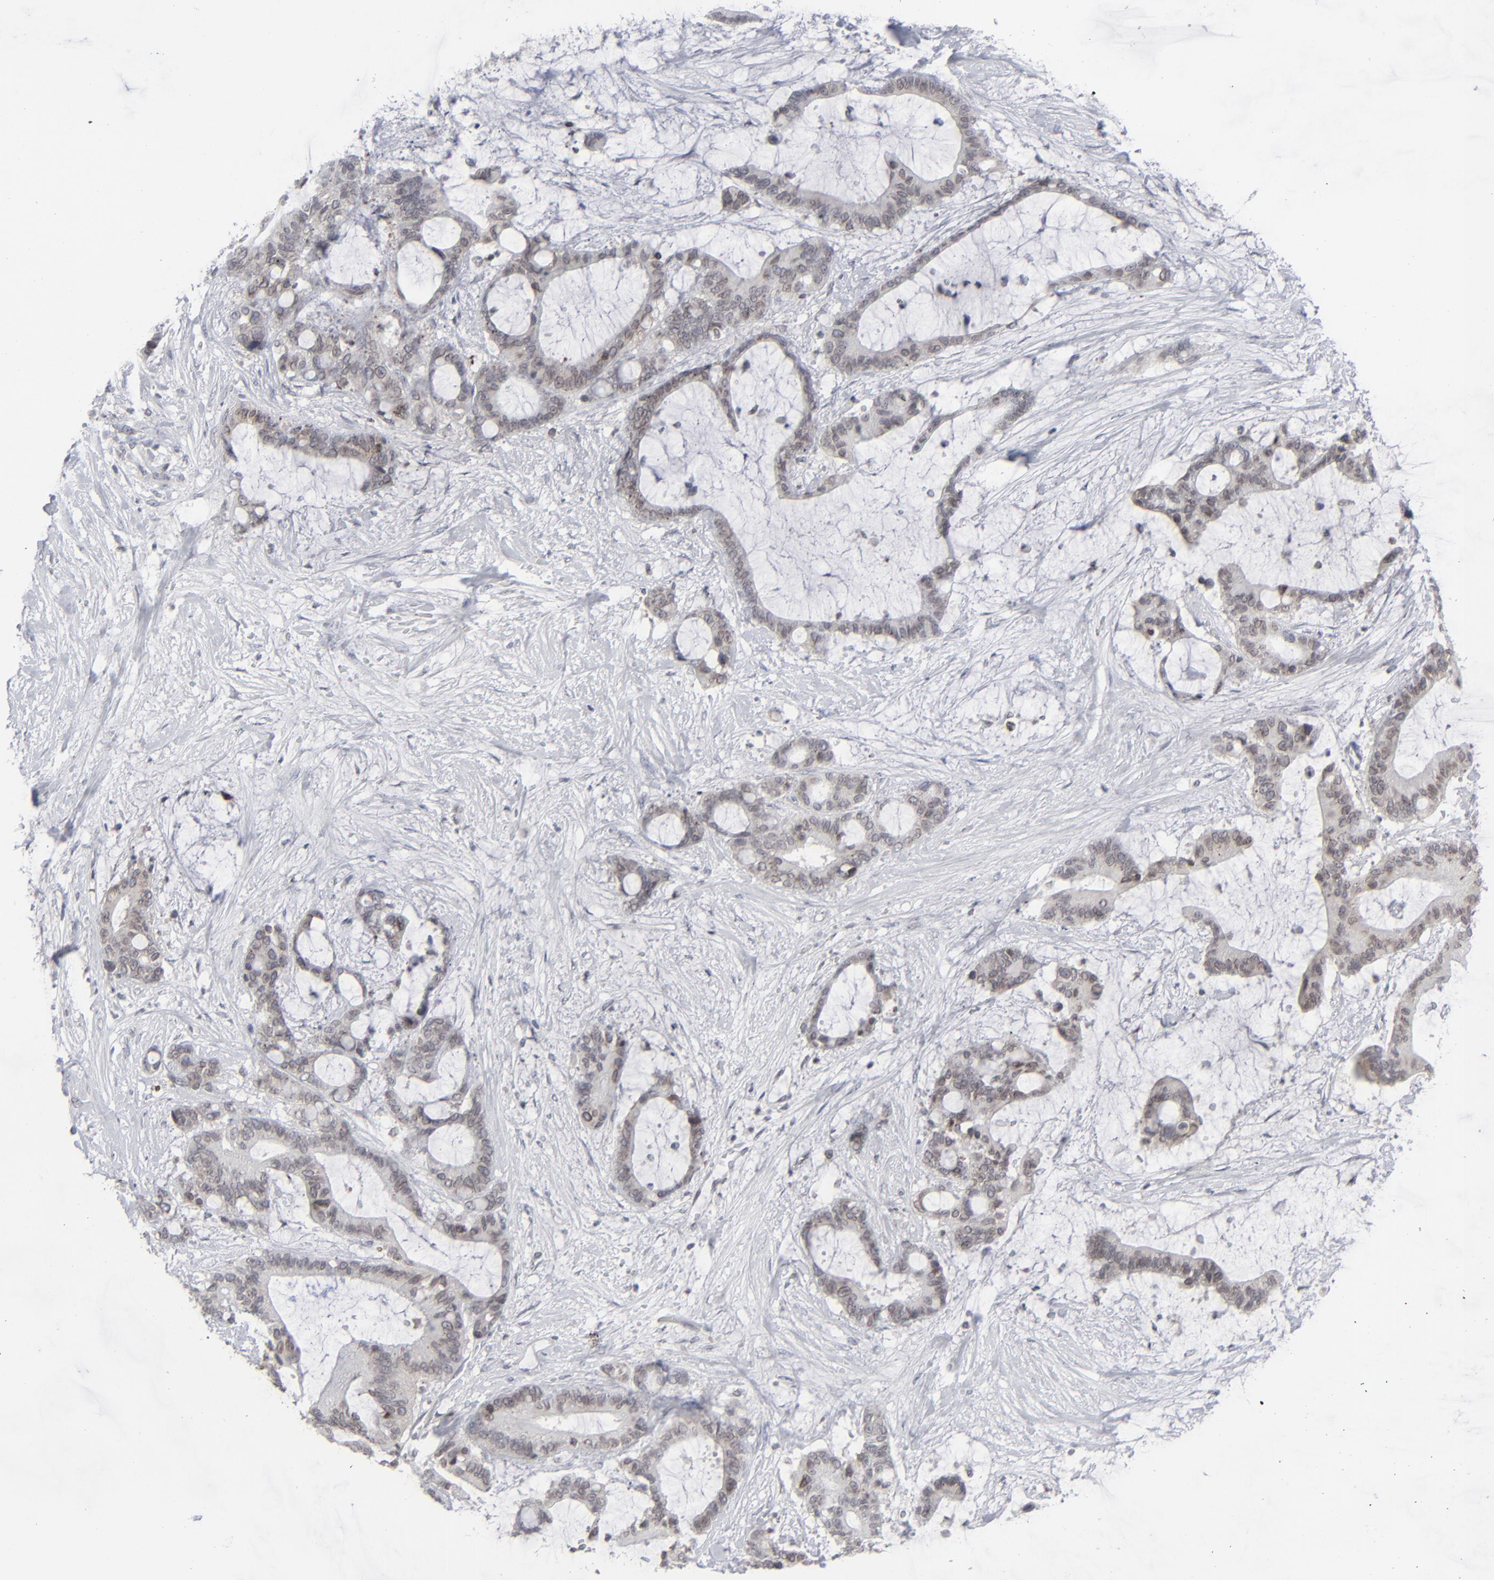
{"staining": {"intensity": "weak", "quantity": "<25%", "location": "cytoplasmic/membranous"}, "tissue": "liver cancer", "cell_type": "Tumor cells", "image_type": "cancer", "snomed": [{"axis": "morphology", "description": "Cholangiocarcinoma"}, {"axis": "topography", "description": "Liver"}], "caption": "Immunohistochemistry of human liver cholangiocarcinoma shows no expression in tumor cells.", "gene": "NUP88", "patient": {"sex": "female", "age": 73}}